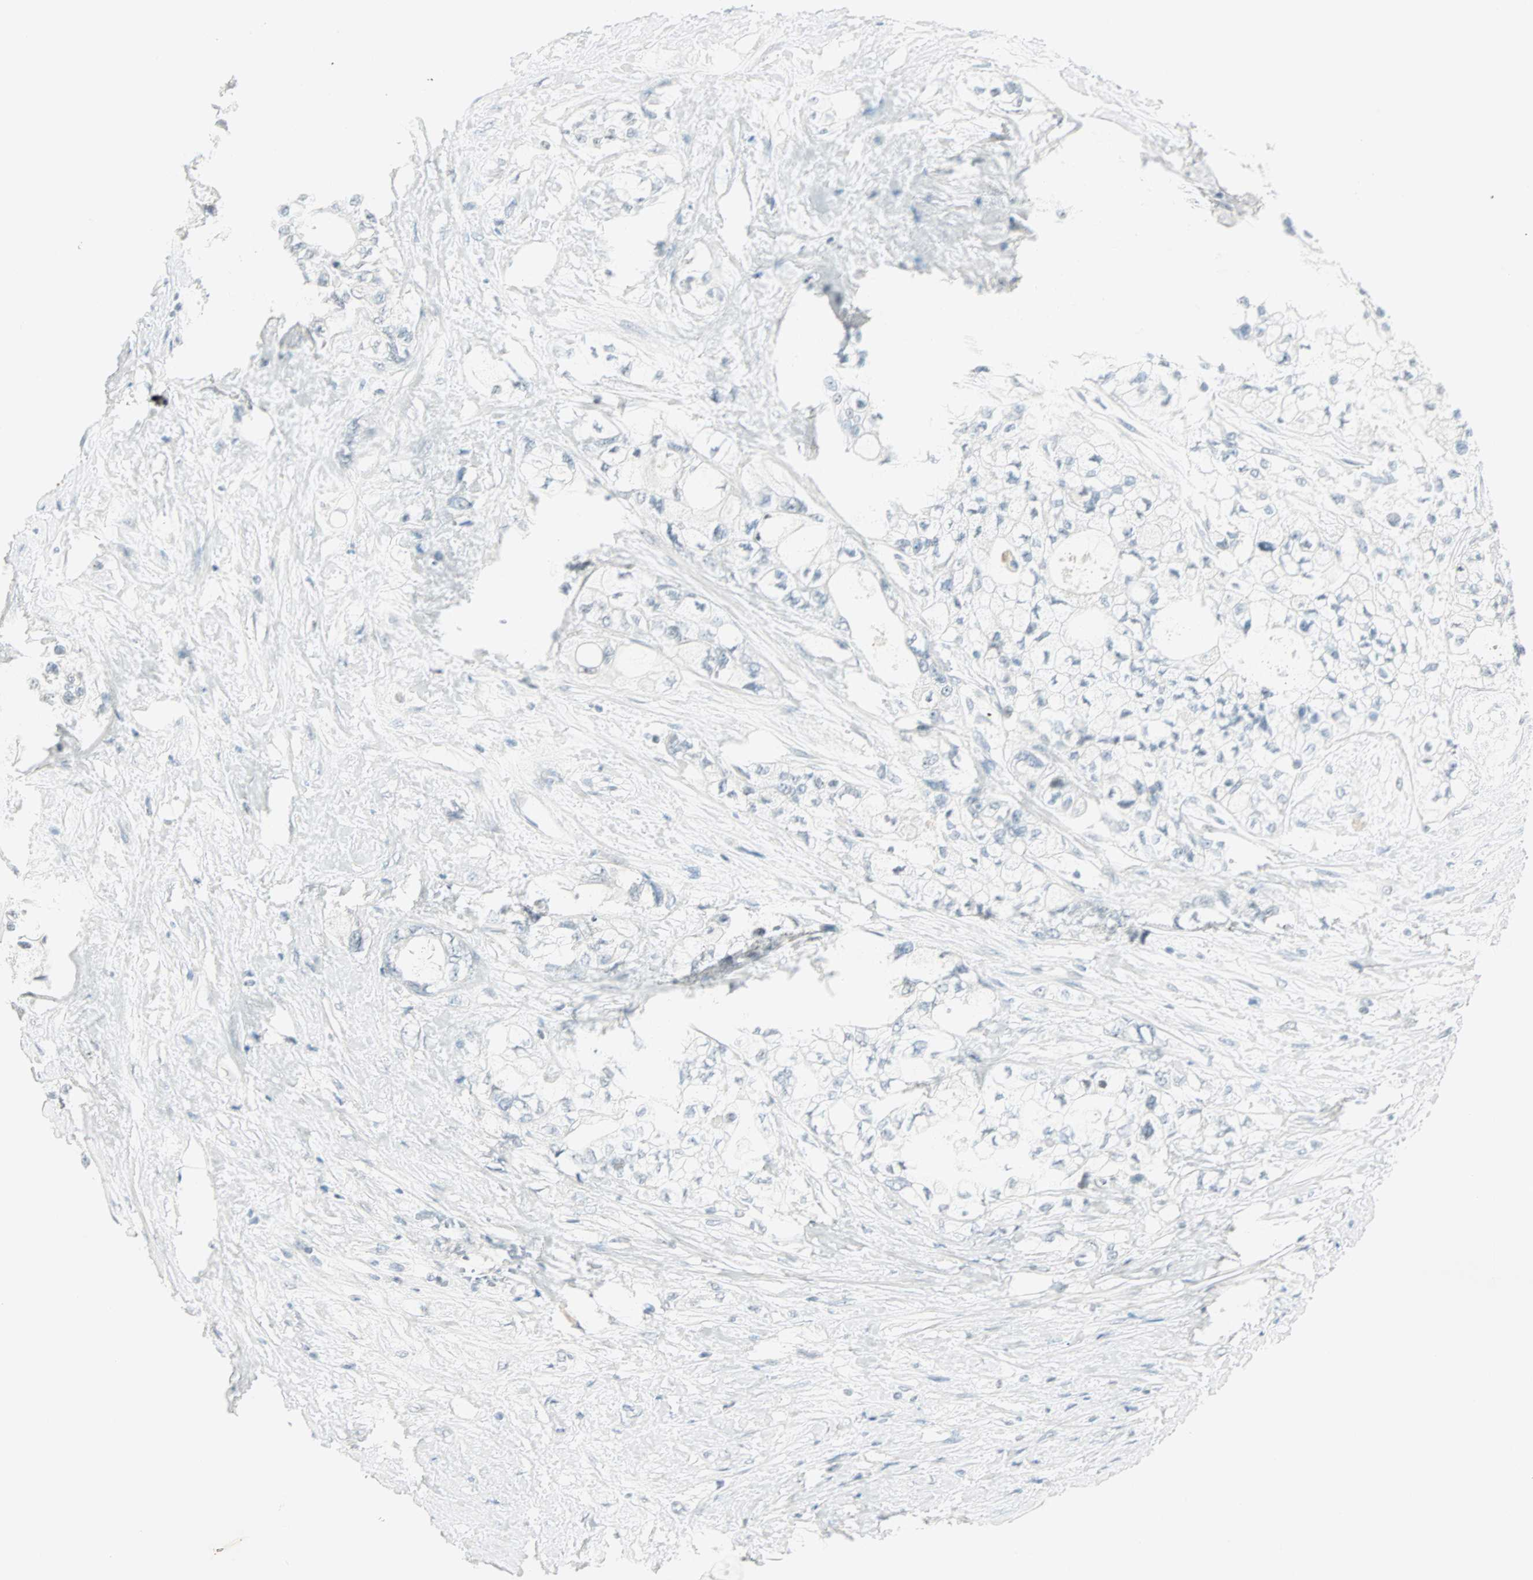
{"staining": {"intensity": "weak", "quantity": "<25%", "location": "nuclear"}, "tissue": "pancreatic cancer", "cell_type": "Tumor cells", "image_type": "cancer", "snomed": [{"axis": "morphology", "description": "Adenocarcinoma, NOS"}, {"axis": "topography", "description": "Pancreas"}], "caption": "The histopathology image demonstrates no staining of tumor cells in pancreatic cancer (adenocarcinoma).", "gene": "SMAD3", "patient": {"sex": "male", "age": 70}}